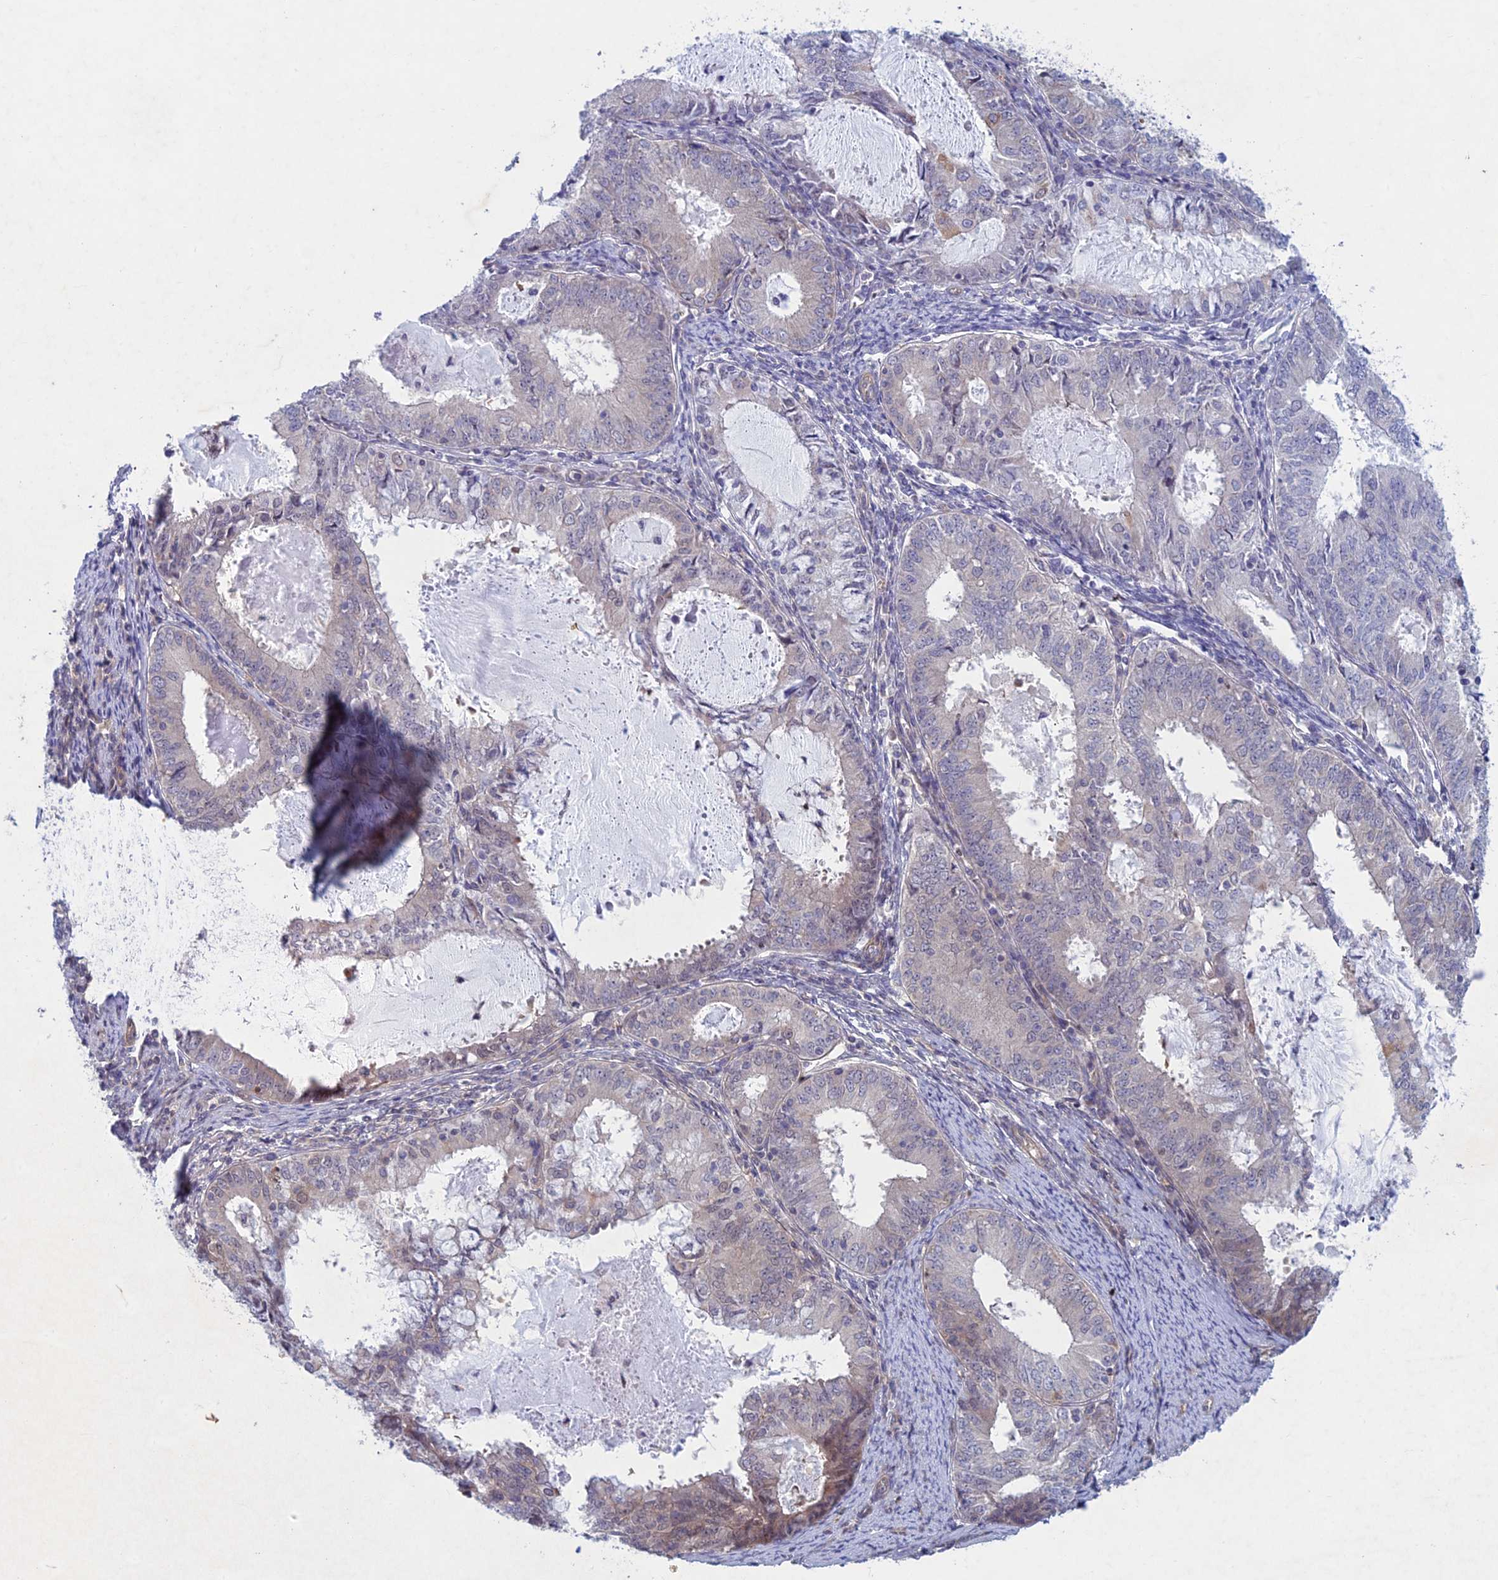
{"staining": {"intensity": "weak", "quantity": "<25%", "location": "cytoplasmic/membranous"}, "tissue": "endometrial cancer", "cell_type": "Tumor cells", "image_type": "cancer", "snomed": [{"axis": "morphology", "description": "Adenocarcinoma, NOS"}, {"axis": "topography", "description": "Endometrium"}], "caption": "DAB immunohistochemical staining of adenocarcinoma (endometrial) shows no significant positivity in tumor cells.", "gene": "PTHLH", "patient": {"sex": "female", "age": 57}}